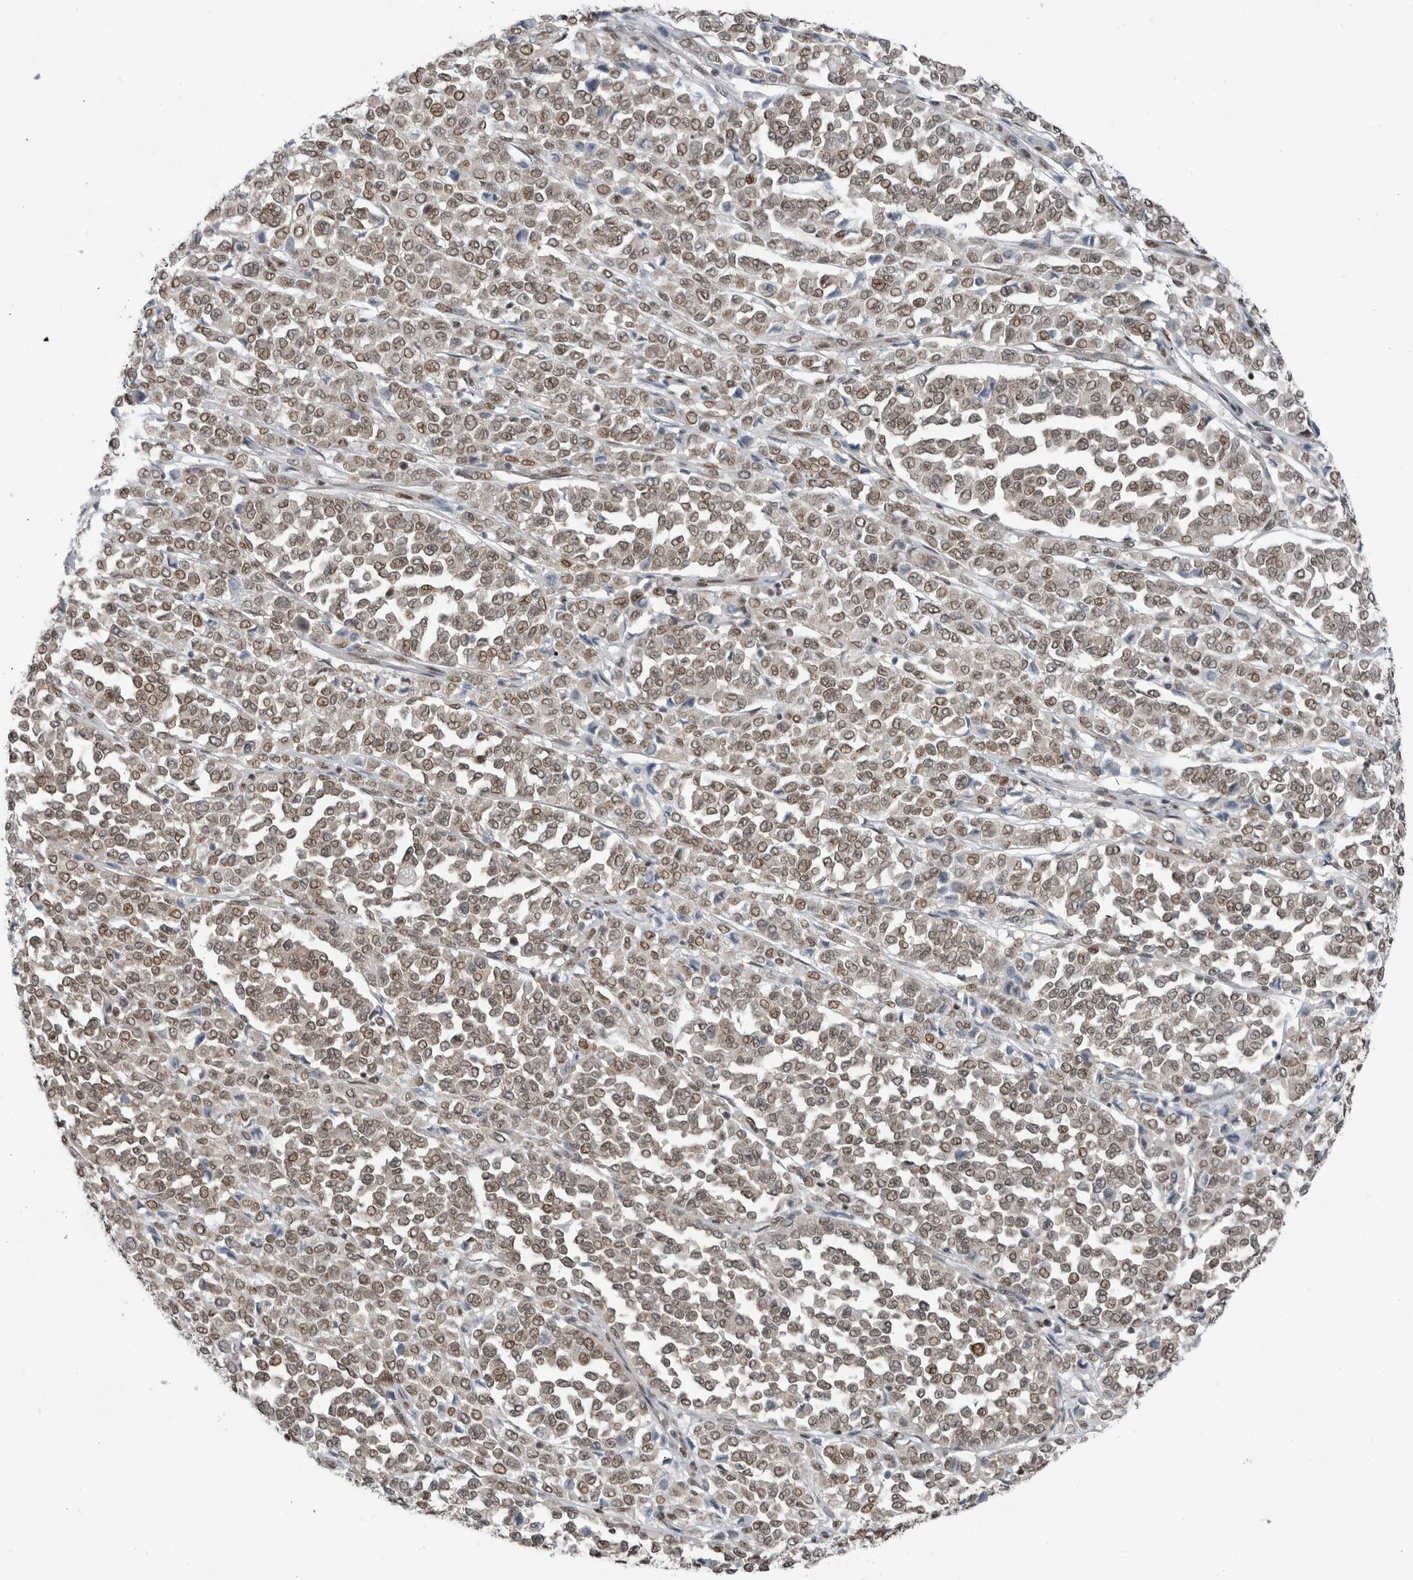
{"staining": {"intensity": "moderate", "quantity": ">75%", "location": "nuclear"}, "tissue": "melanoma", "cell_type": "Tumor cells", "image_type": "cancer", "snomed": [{"axis": "morphology", "description": "Malignant melanoma, Metastatic site"}, {"axis": "topography", "description": "Pancreas"}], "caption": "Malignant melanoma (metastatic site) stained for a protein (brown) displays moderate nuclear positive staining in about >75% of tumor cells.", "gene": "BLZF1", "patient": {"sex": "female", "age": 30}}